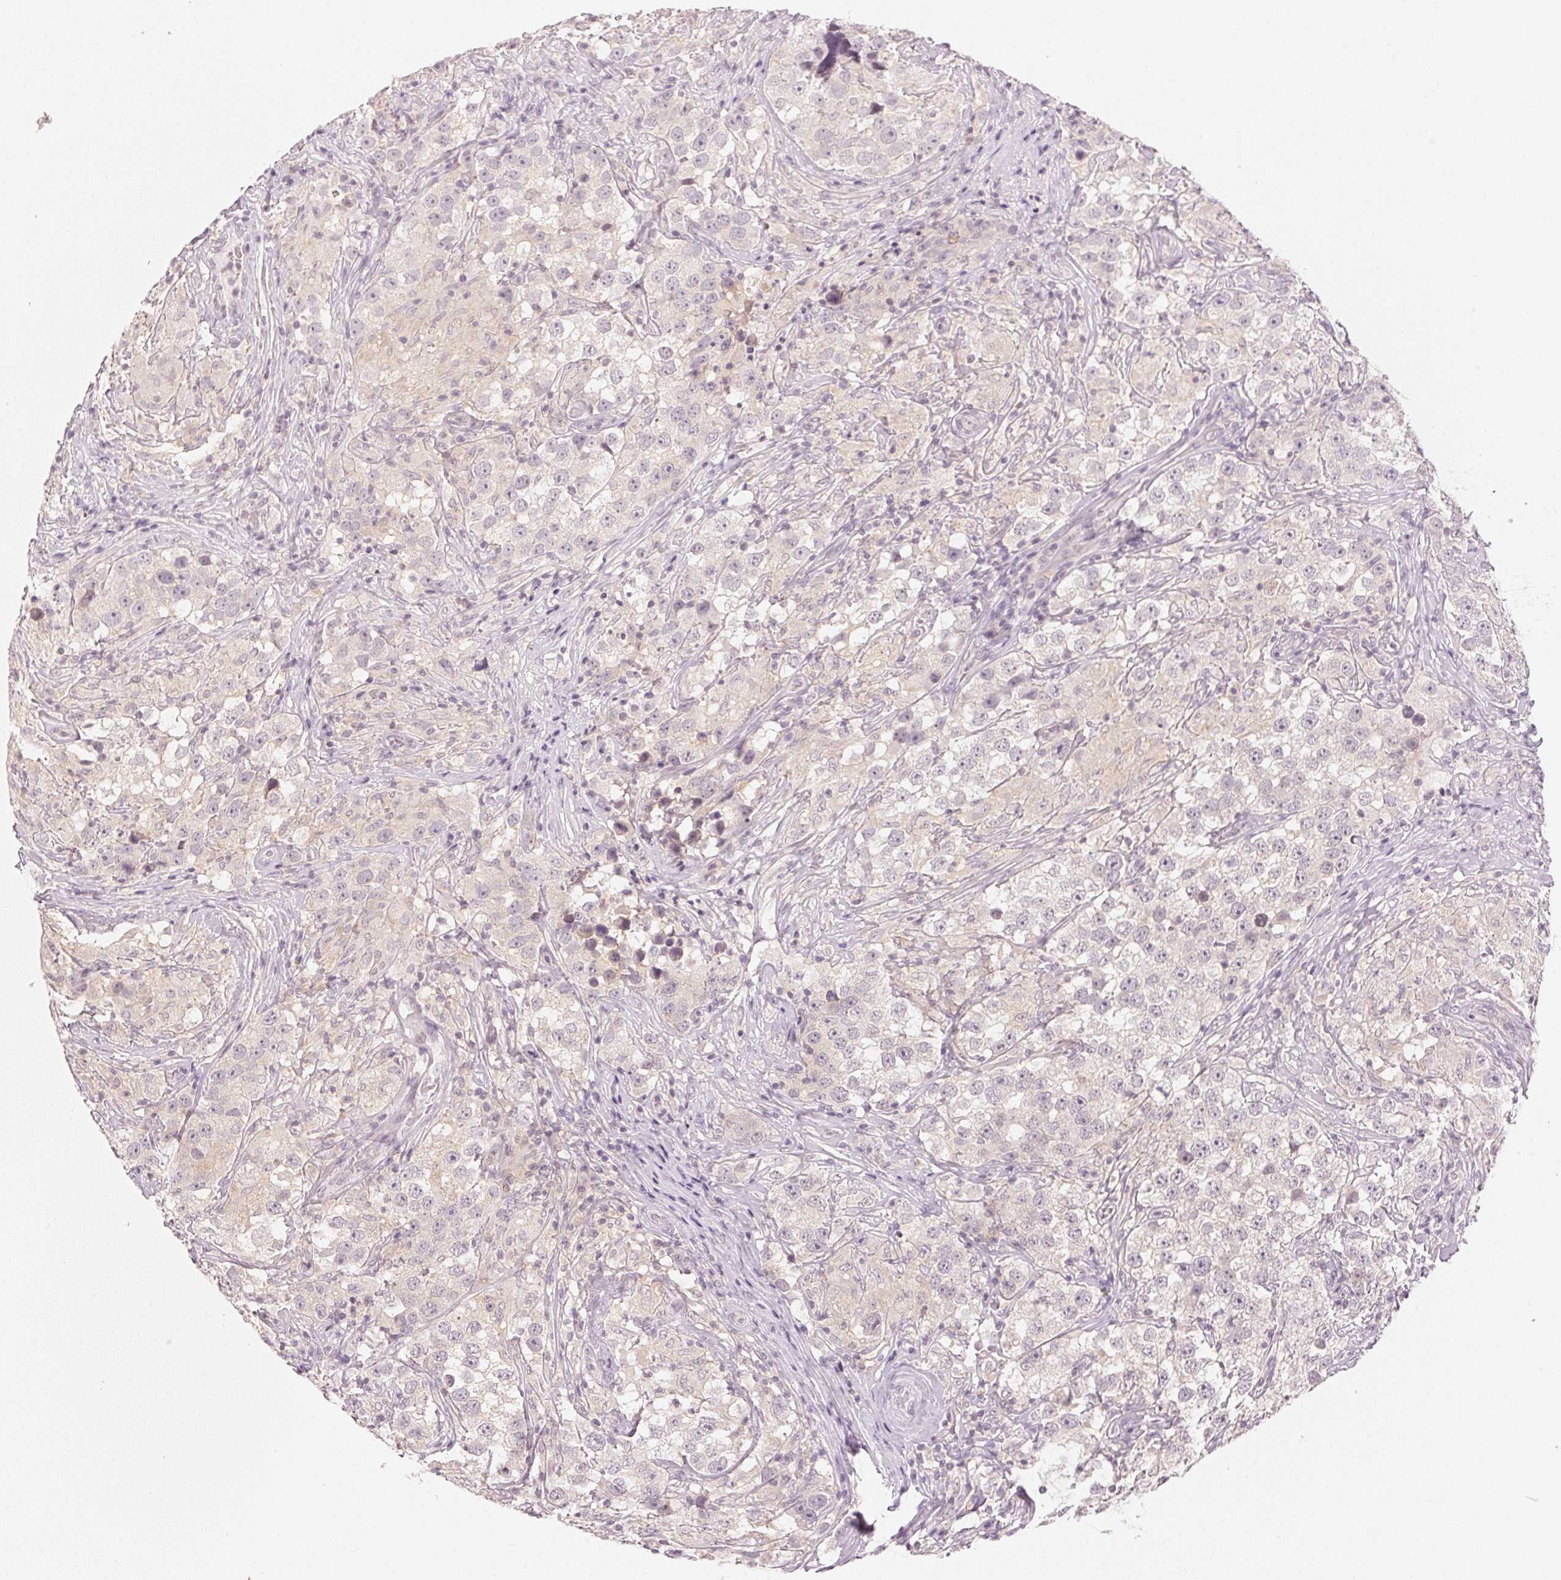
{"staining": {"intensity": "negative", "quantity": "none", "location": "none"}, "tissue": "testis cancer", "cell_type": "Tumor cells", "image_type": "cancer", "snomed": [{"axis": "morphology", "description": "Seminoma, NOS"}, {"axis": "topography", "description": "Testis"}], "caption": "Immunohistochemical staining of seminoma (testis) exhibits no significant expression in tumor cells.", "gene": "KPRP", "patient": {"sex": "male", "age": 46}}